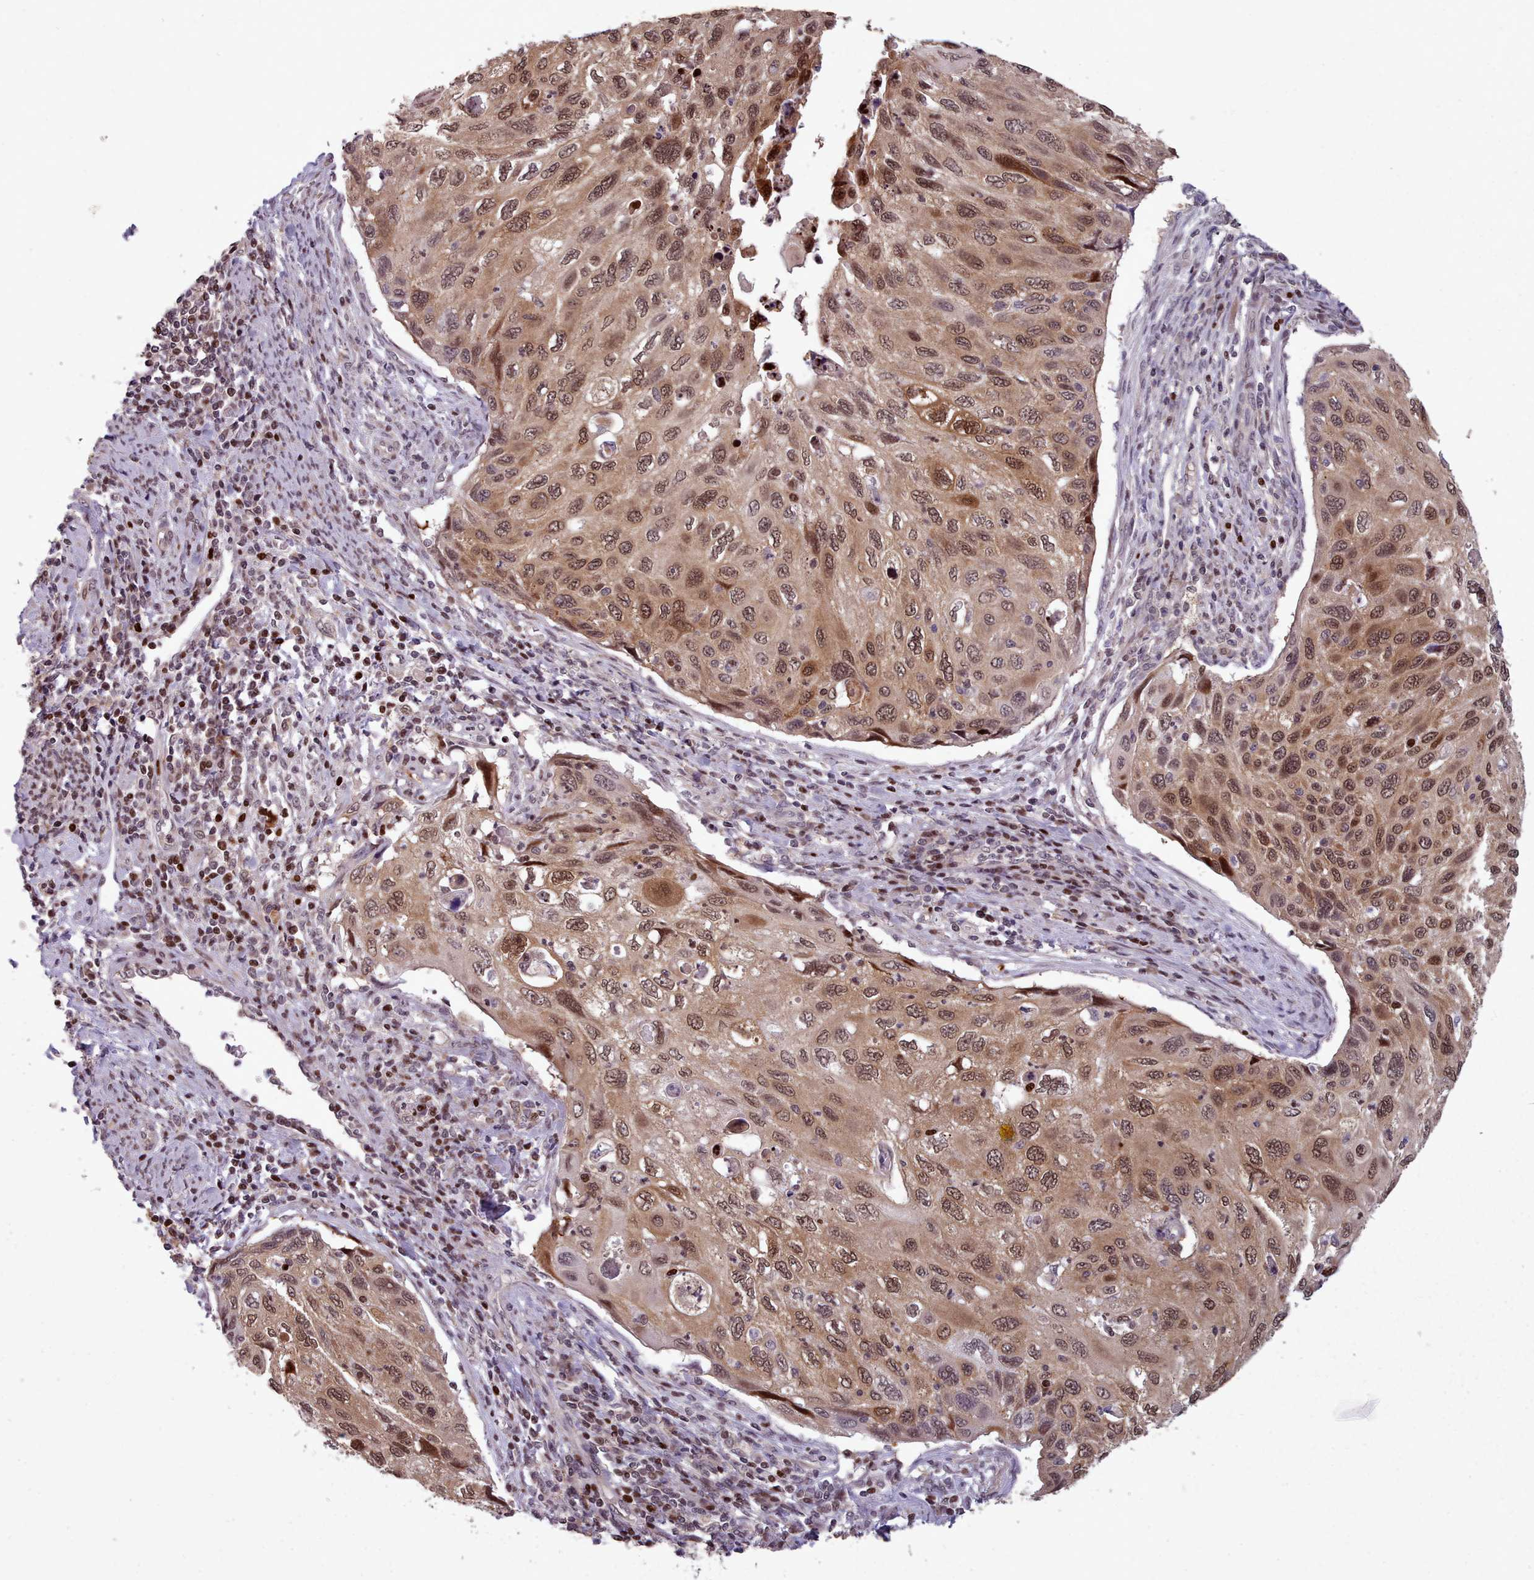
{"staining": {"intensity": "moderate", "quantity": ">75%", "location": "cytoplasmic/membranous,nuclear"}, "tissue": "cervical cancer", "cell_type": "Tumor cells", "image_type": "cancer", "snomed": [{"axis": "morphology", "description": "Squamous cell carcinoma, NOS"}, {"axis": "topography", "description": "Cervix"}], "caption": "Cervical squamous cell carcinoma stained for a protein (brown) demonstrates moderate cytoplasmic/membranous and nuclear positive positivity in about >75% of tumor cells.", "gene": "ENSA", "patient": {"sex": "female", "age": 70}}